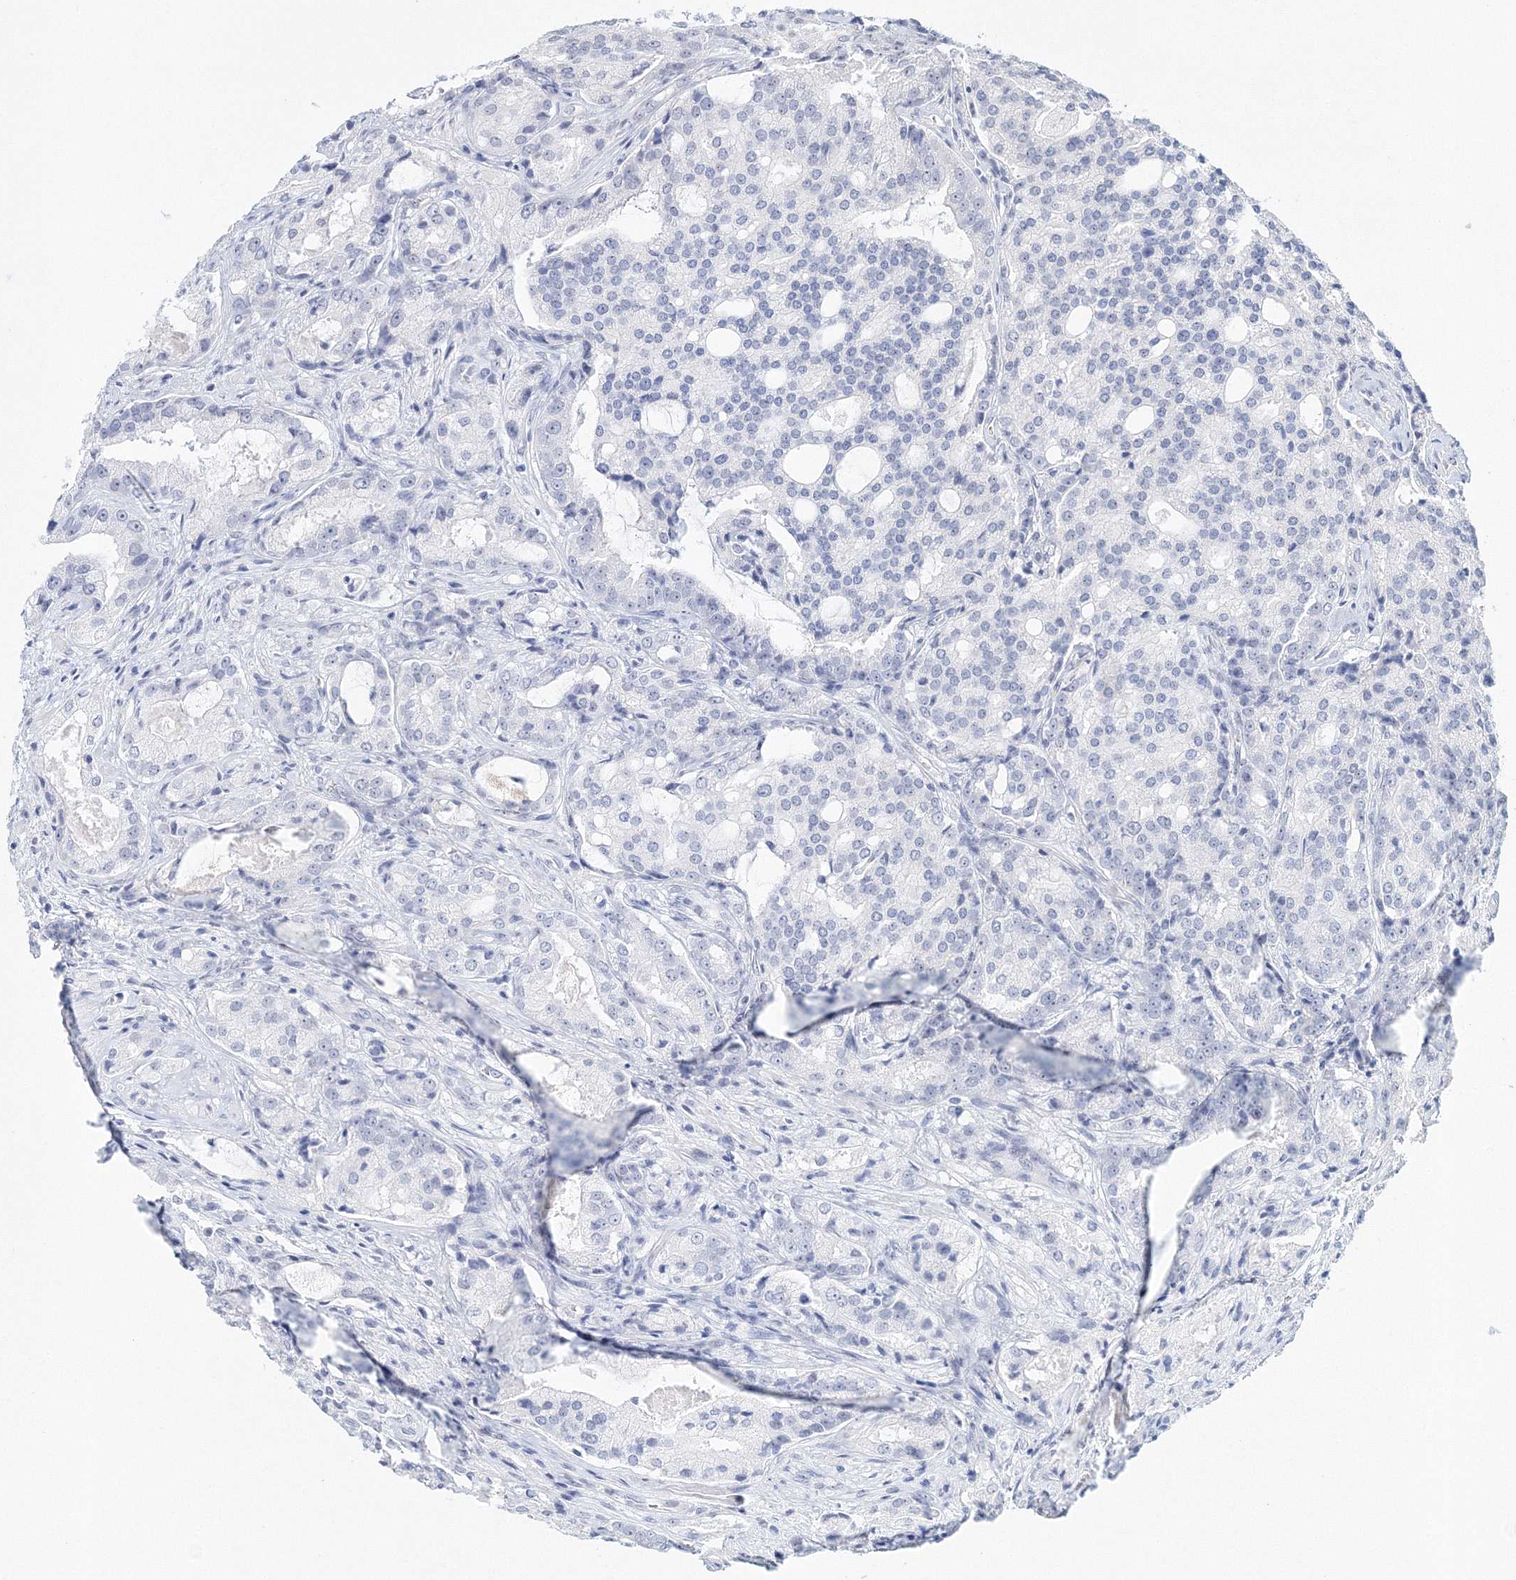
{"staining": {"intensity": "negative", "quantity": "none", "location": "none"}, "tissue": "prostate cancer", "cell_type": "Tumor cells", "image_type": "cancer", "snomed": [{"axis": "morphology", "description": "Adenocarcinoma, High grade"}, {"axis": "topography", "description": "Prostate"}], "caption": "Immunohistochemical staining of human prostate cancer (adenocarcinoma (high-grade)) shows no significant expression in tumor cells.", "gene": "SIRT7", "patient": {"sex": "male", "age": 72}}